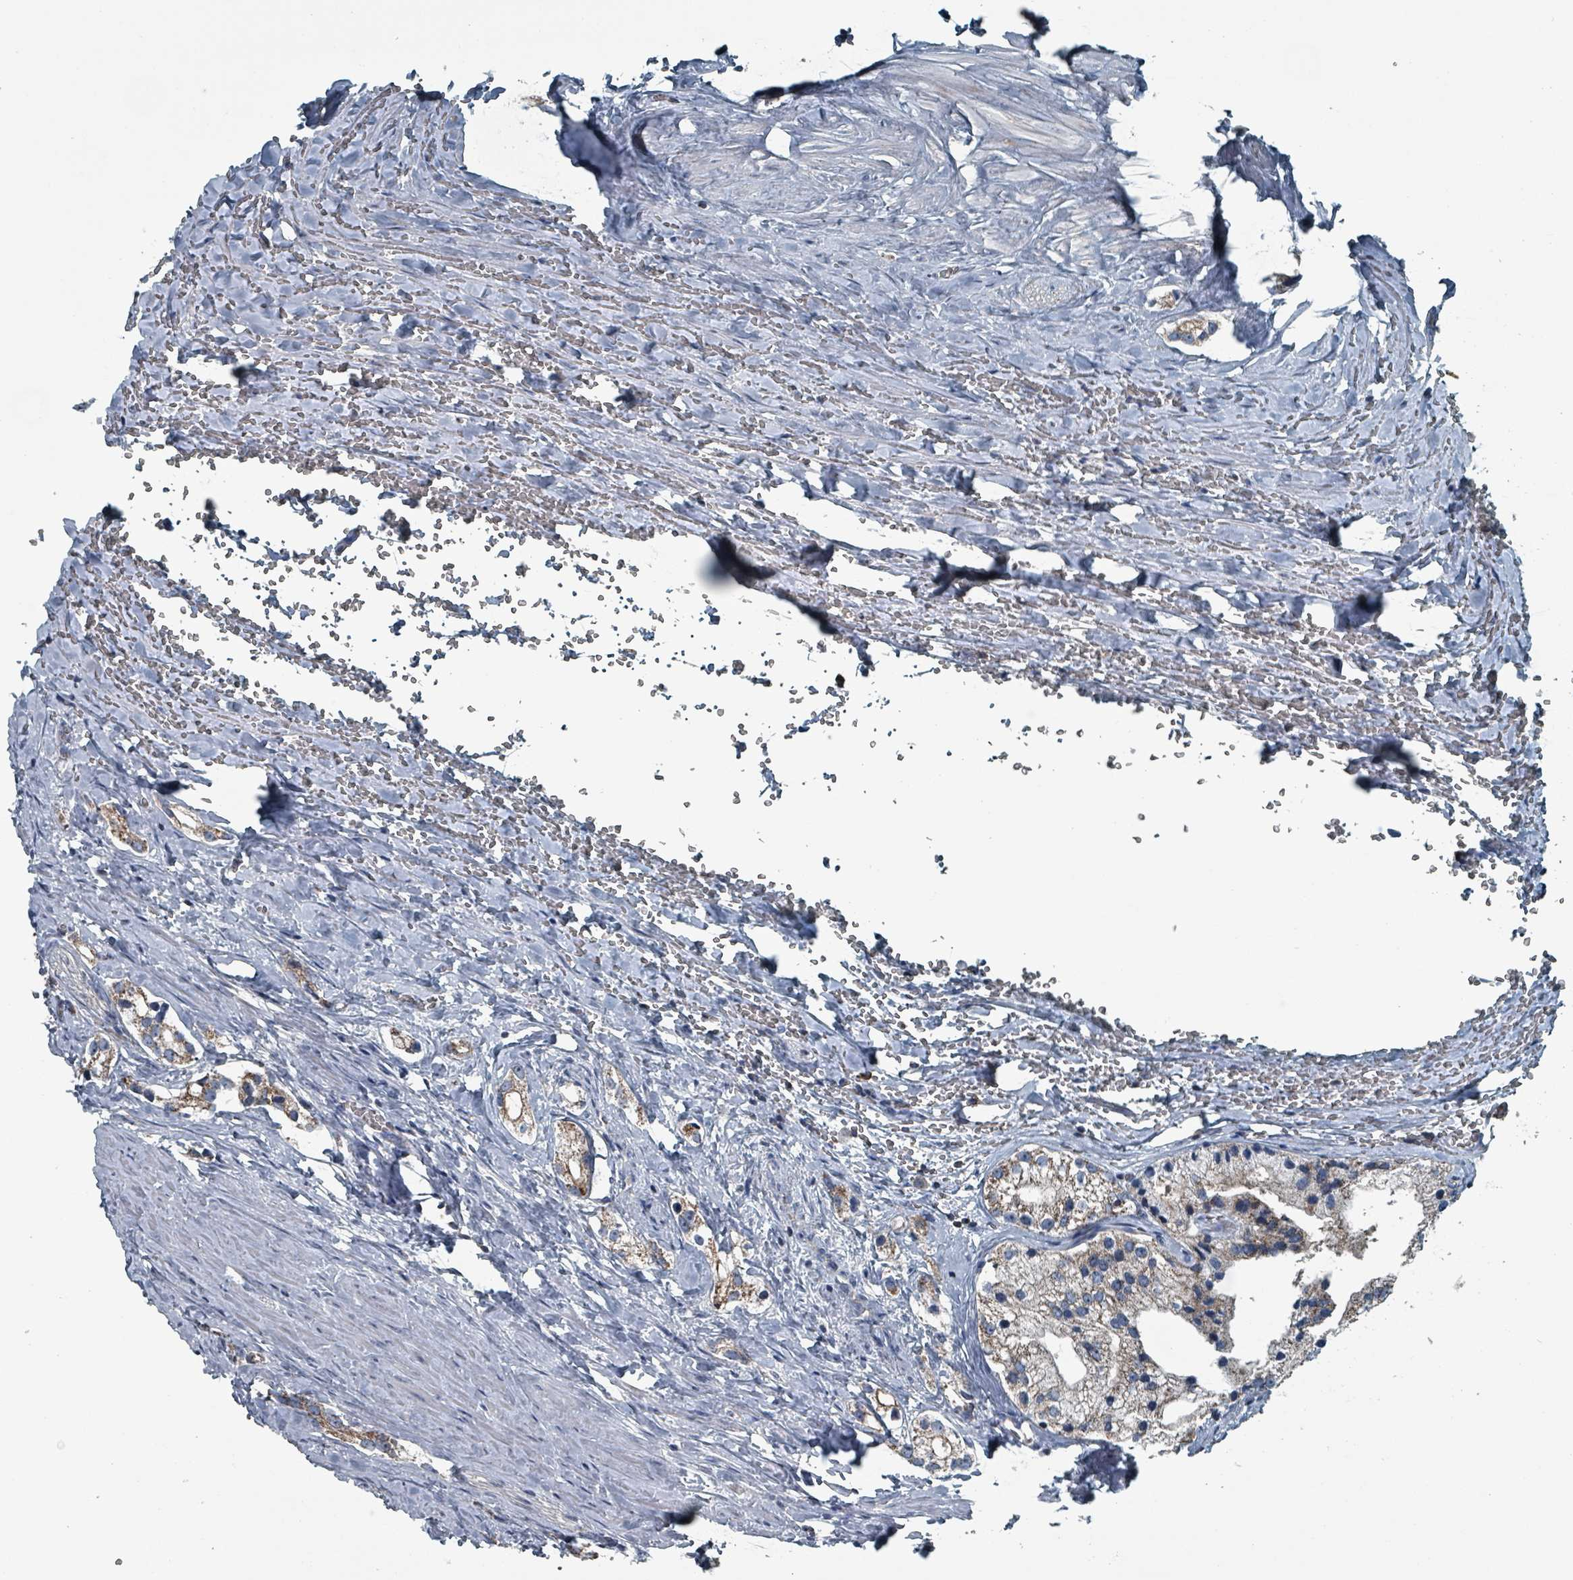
{"staining": {"intensity": "weak", "quantity": ">75%", "location": "cytoplasmic/membranous"}, "tissue": "prostate cancer", "cell_type": "Tumor cells", "image_type": "cancer", "snomed": [{"axis": "morphology", "description": "Adenocarcinoma, High grade"}, {"axis": "topography", "description": "Prostate"}], "caption": "High-power microscopy captured an IHC photomicrograph of prostate cancer, revealing weak cytoplasmic/membranous expression in approximately >75% of tumor cells.", "gene": "ABHD18", "patient": {"sex": "male", "age": 66}}